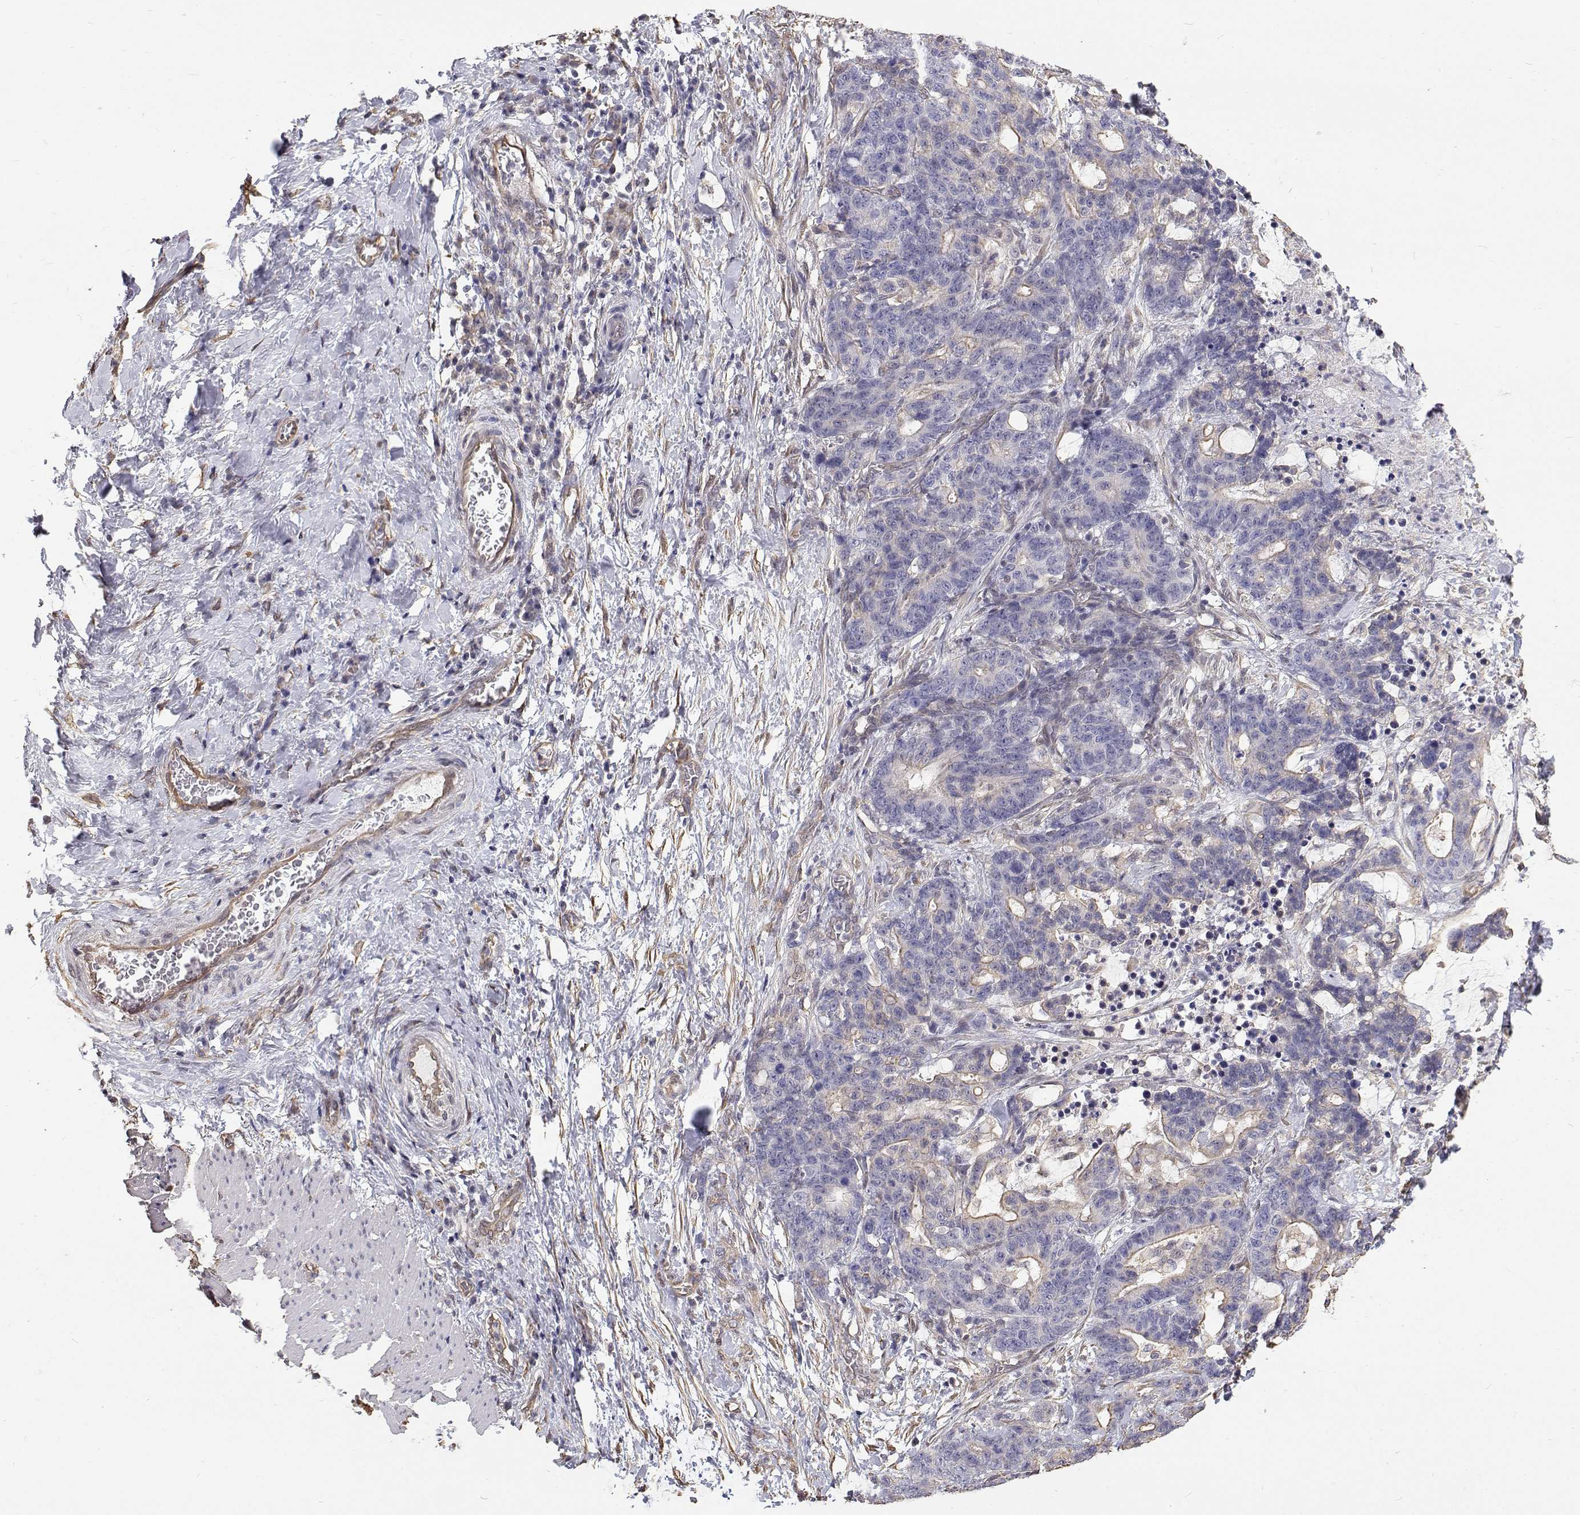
{"staining": {"intensity": "negative", "quantity": "none", "location": "none"}, "tissue": "stomach cancer", "cell_type": "Tumor cells", "image_type": "cancer", "snomed": [{"axis": "morphology", "description": "Normal tissue, NOS"}, {"axis": "morphology", "description": "Adenocarcinoma, NOS"}, {"axis": "topography", "description": "Stomach"}], "caption": "The micrograph exhibits no staining of tumor cells in stomach cancer.", "gene": "GSDMA", "patient": {"sex": "female", "age": 64}}